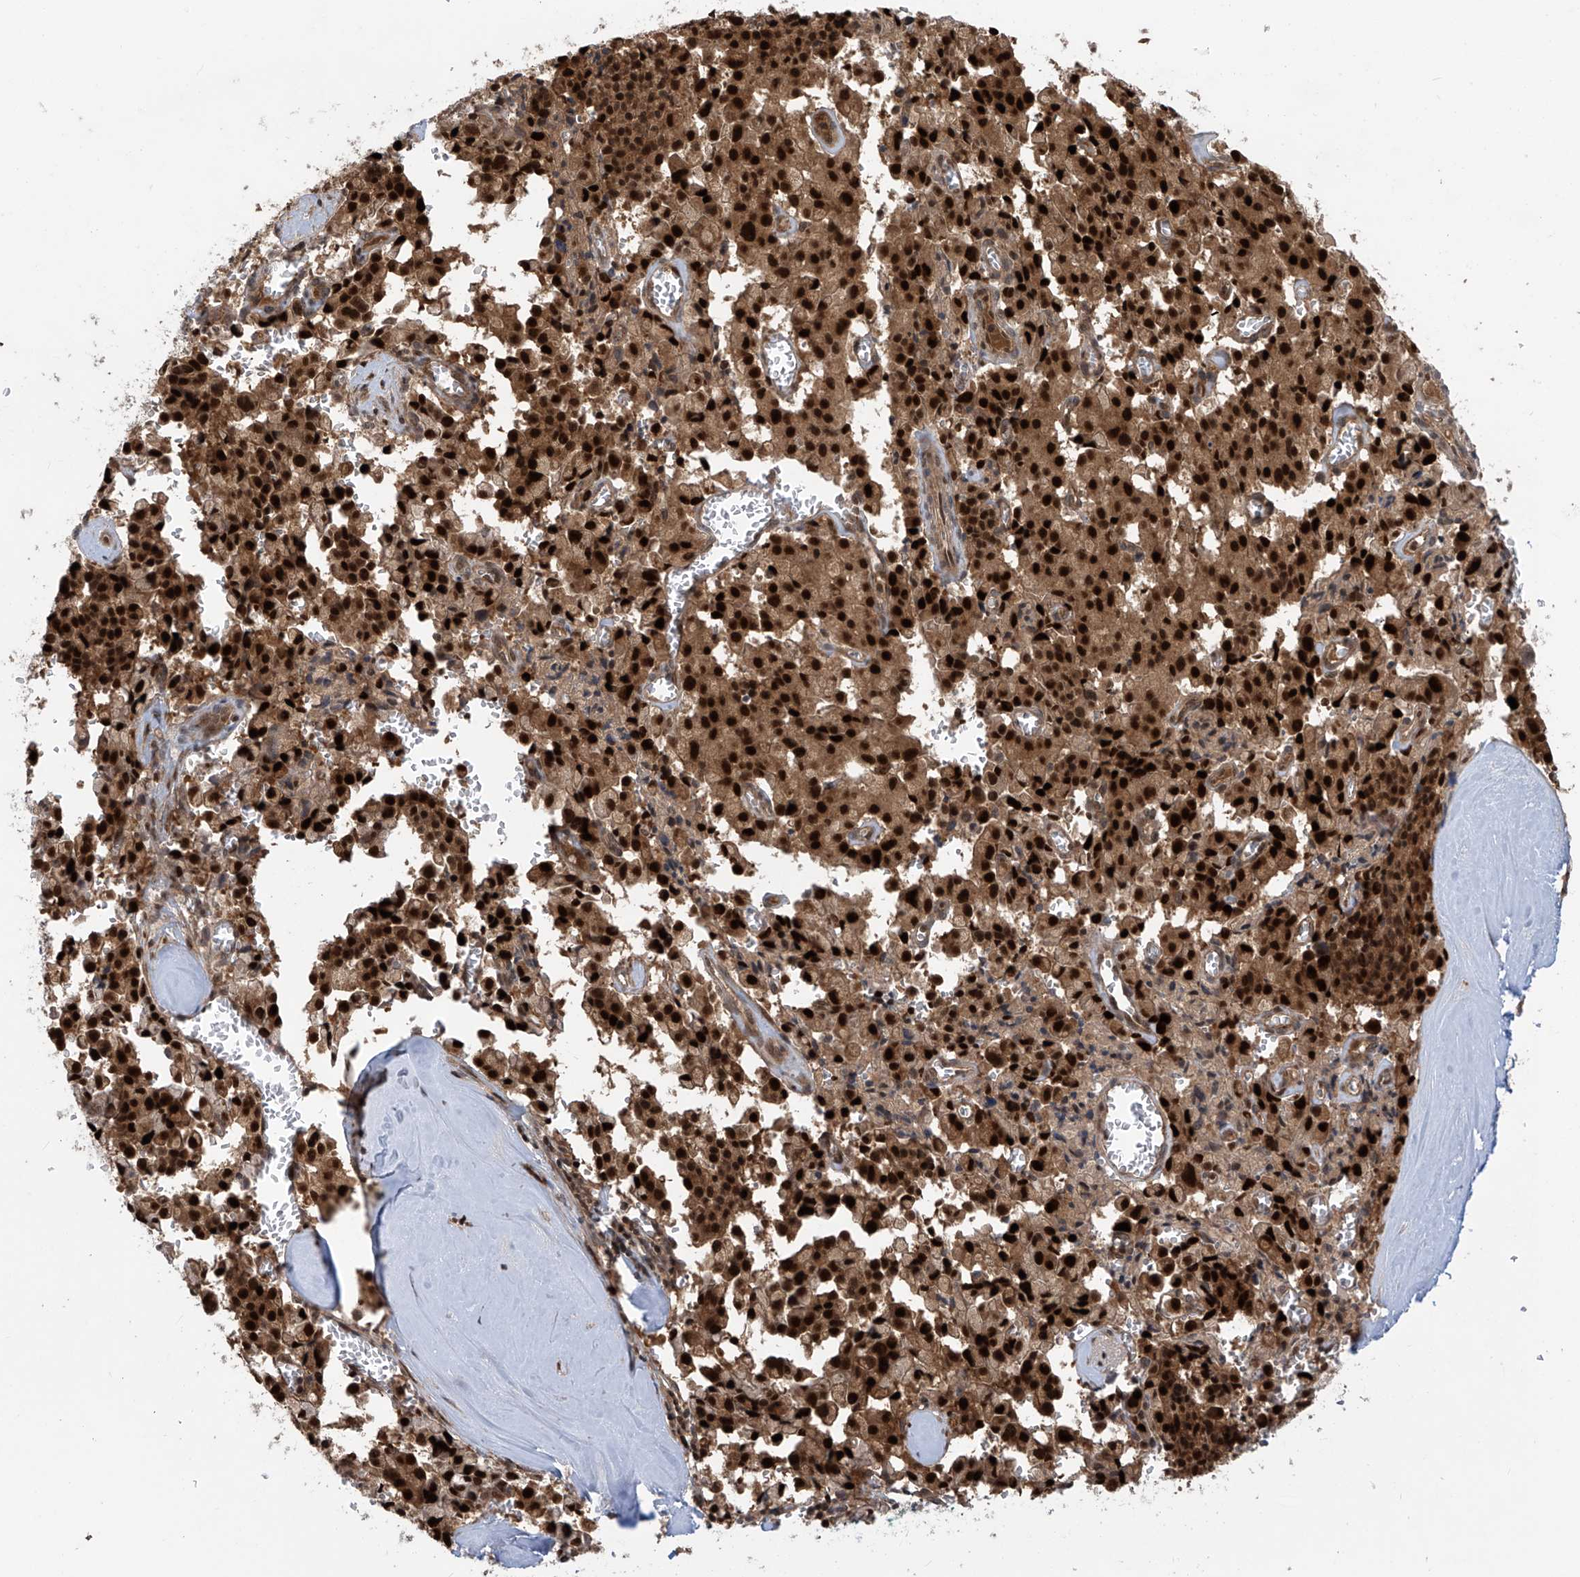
{"staining": {"intensity": "strong", "quantity": ">75%", "location": "cytoplasmic/membranous,nuclear"}, "tissue": "pancreatic cancer", "cell_type": "Tumor cells", "image_type": "cancer", "snomed": [{"axis": "morphology", "description": "Adenocarcinoma, NOS"}, {"axis": "topography", "description": "Pancreas"}], "caption": "Human pancreatic cancer (adenocarcinoma) stained with a brown dye reveals strong cytoplasmic/membranous and nuclear positive staining in approximately >75% of tumor cells.", "gene": "LAGE3", "patient": {"sex": "male", "age": 65}}